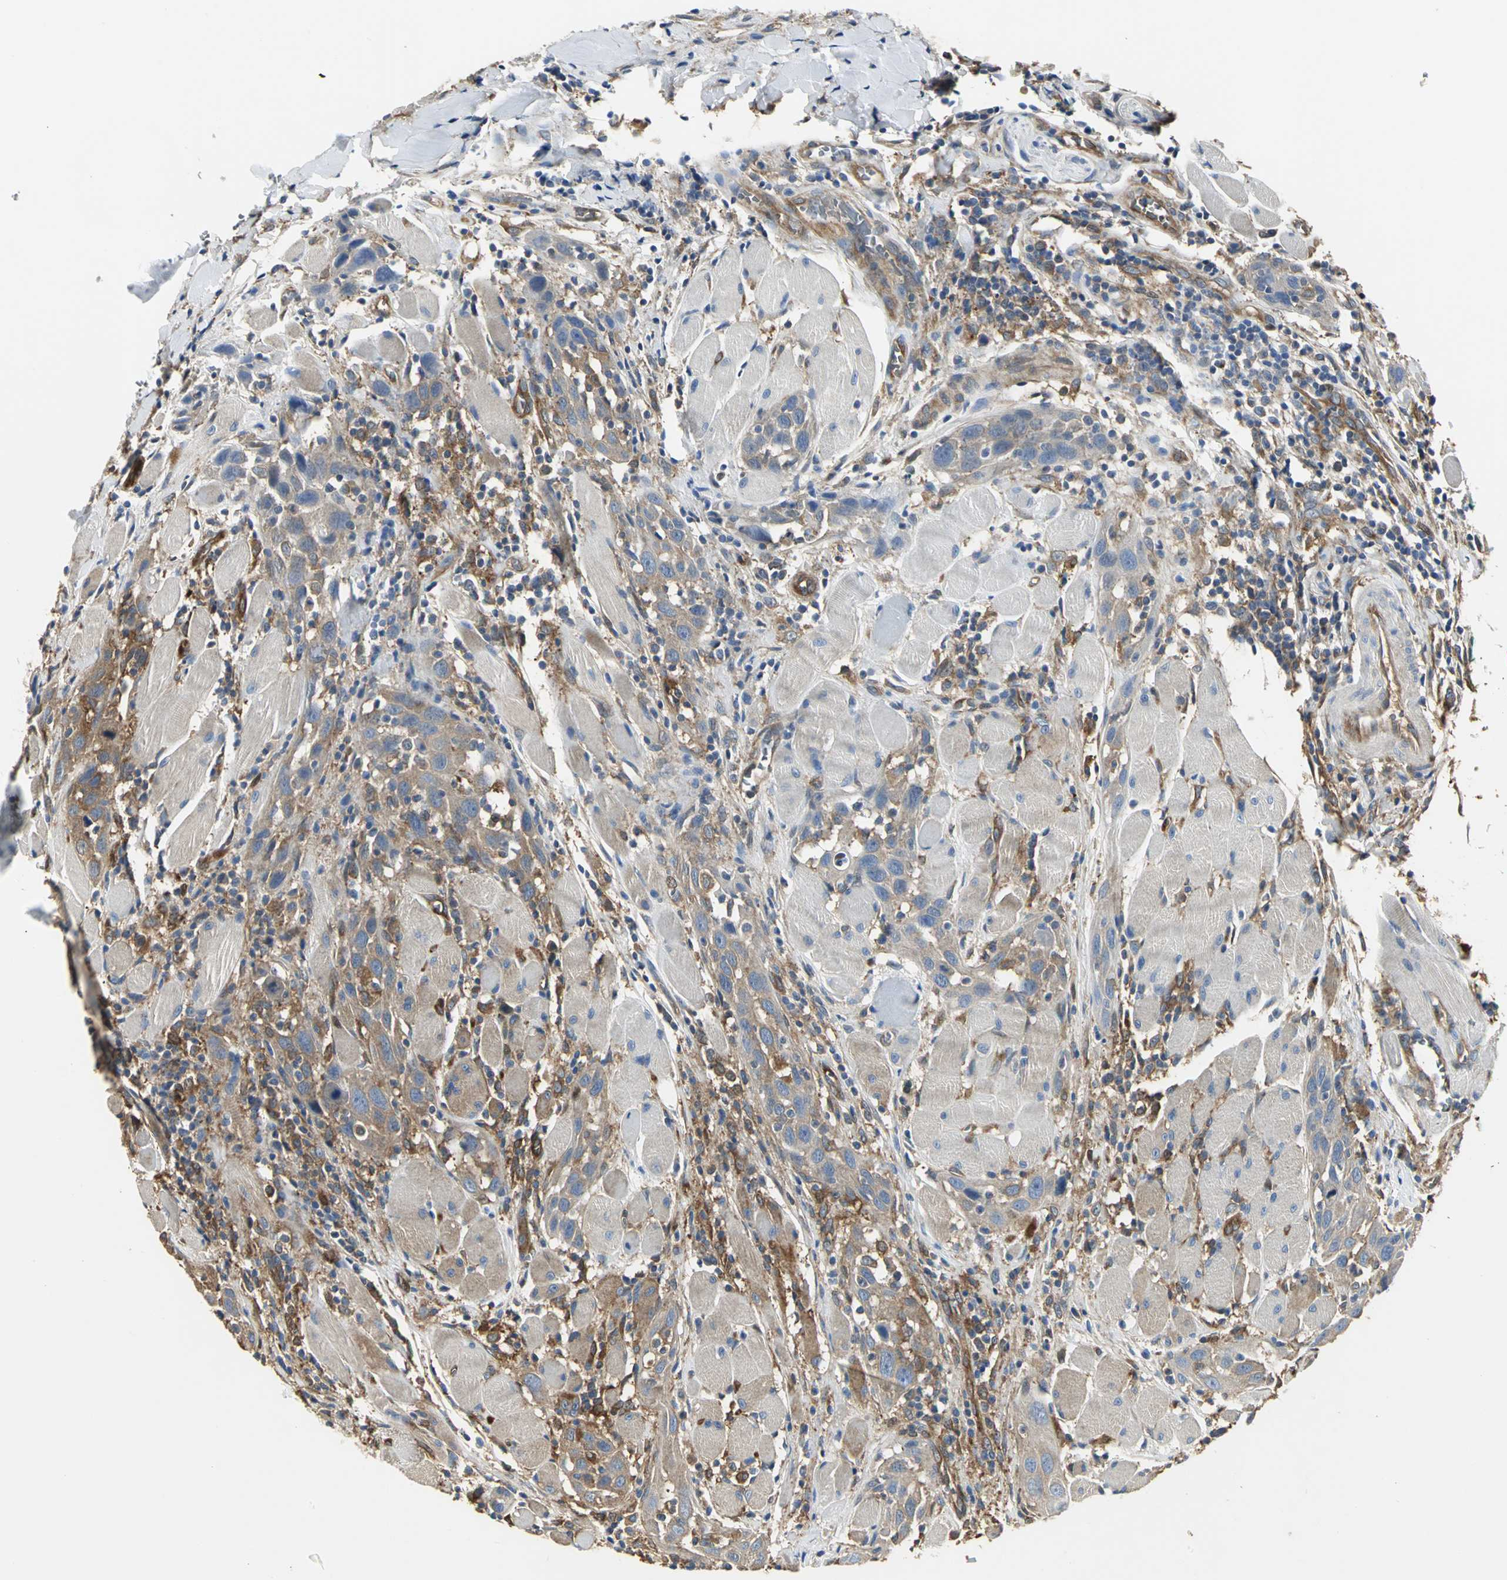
{"staining": {"intensity": "moderate", "quantity": ">75%", "location": "cytoplasmic/membranous"}, "tissue": "head and neck cancer", "cell_type": "Tumor cells", "image_type": "cancer", "snomed": [{"axis": "morphology", "description": "Squamous cell carcinoma, NOS"}, {"axis": "topography", "description": "Oral tissue"}, {"axis": "topography", "description": "Head-Neck"}], "caption": "A medium amount of moderate cytoplasmic/membranous positivity is identified in about >75% of tumor cells in head and neck cancer tissue.", "gene": "CHRNB1", "patient": {"sex": "female", "age": 50}}